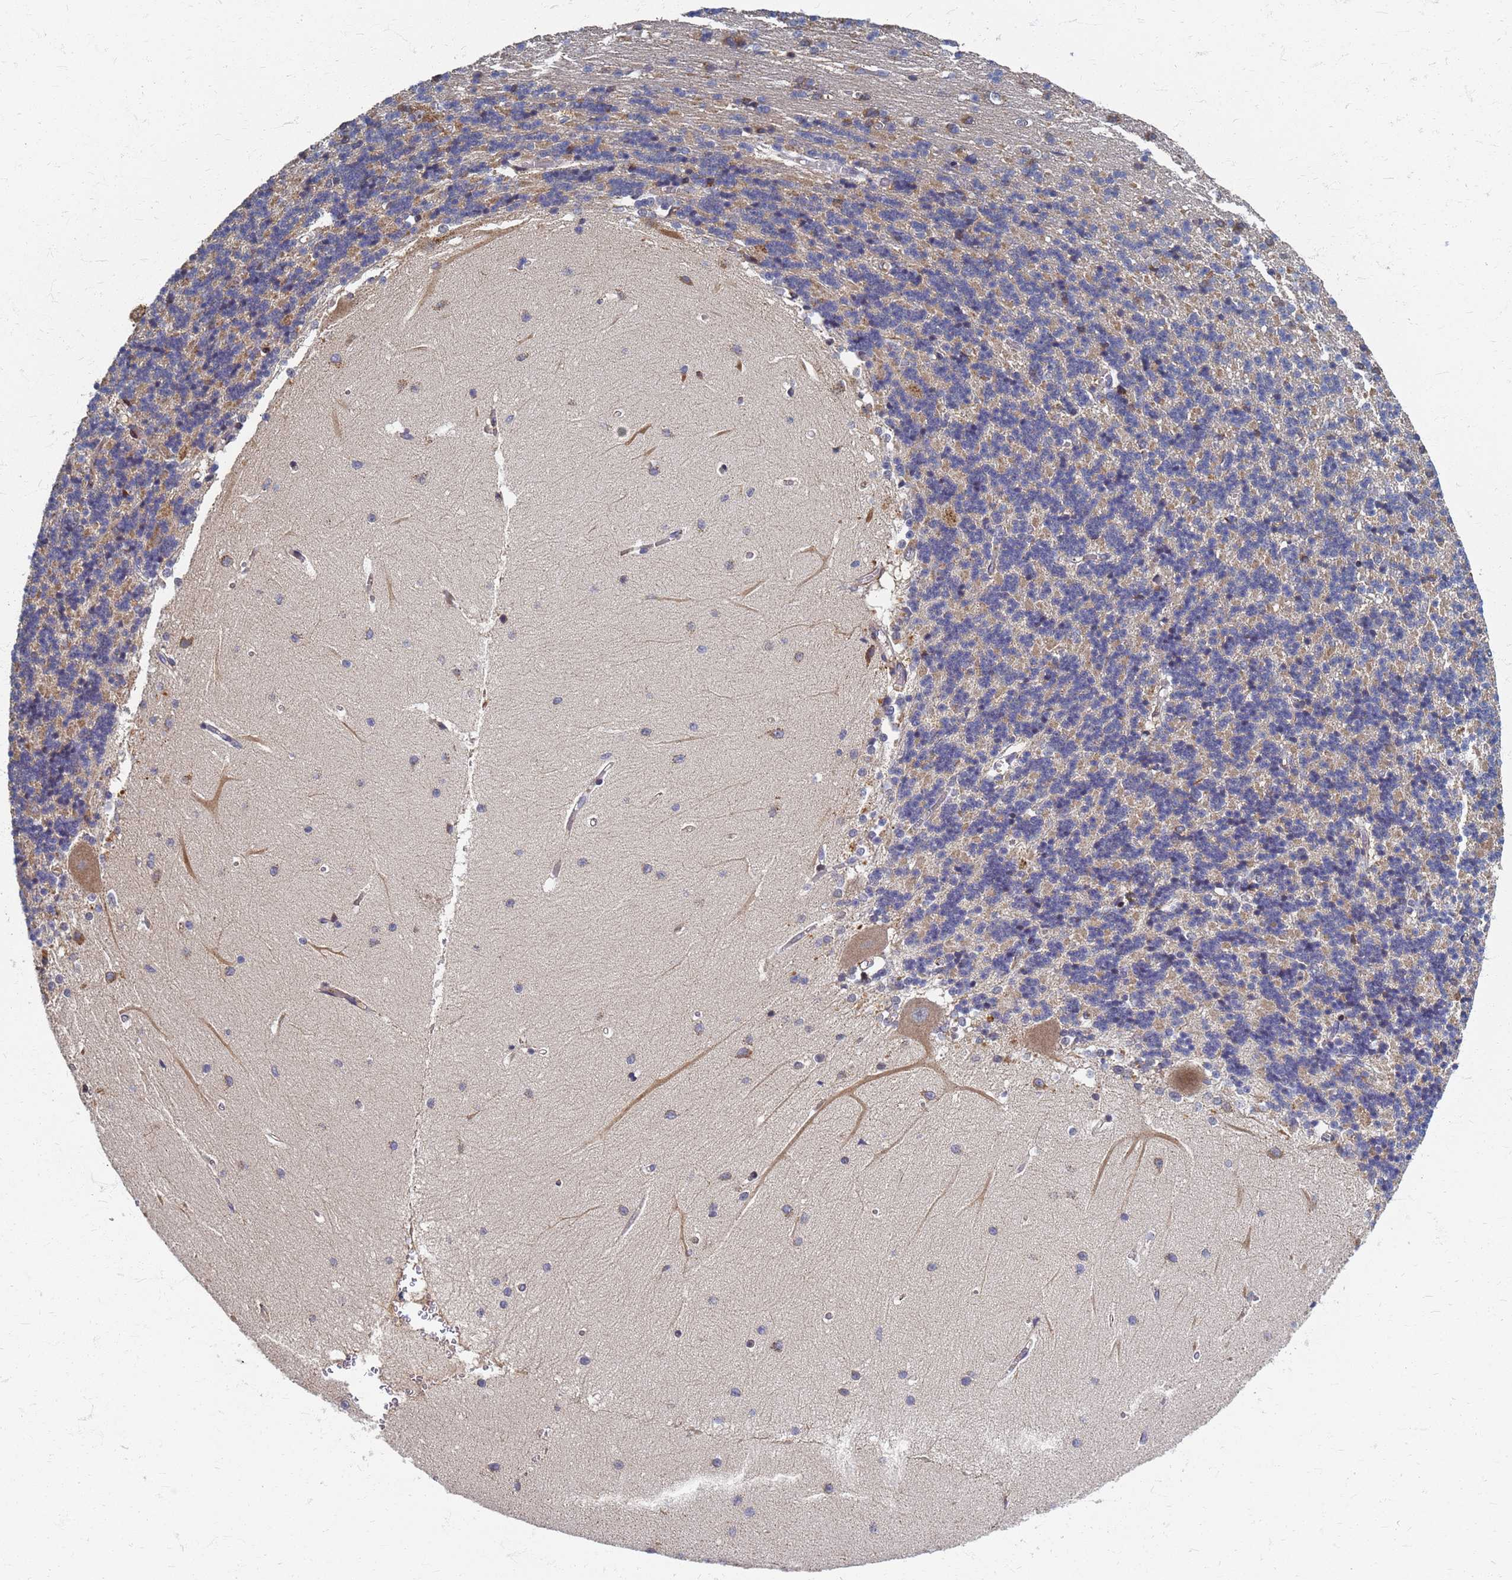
{"staining": {"intensity": "moderate", "quantity": "<25%", "location": "cytoplasmic/membranous"}, "tissue": "cerebellum", "cell_type": "Cells in granular layer", "image_type": "normal", "snomed": [{"axis": "morphology", "description": "Normal tissue, NOS"}, {"axis": "topography", "description": "Cerebellum"}], "caption": "Protein analysis of unremarkable cerebellum demonstrates moderate cytoplasmic/membranous positivity in about <25% of cells in granular layer.", "gene": "ATPAF1", "patient": {"sex": "male", "age": 37}}